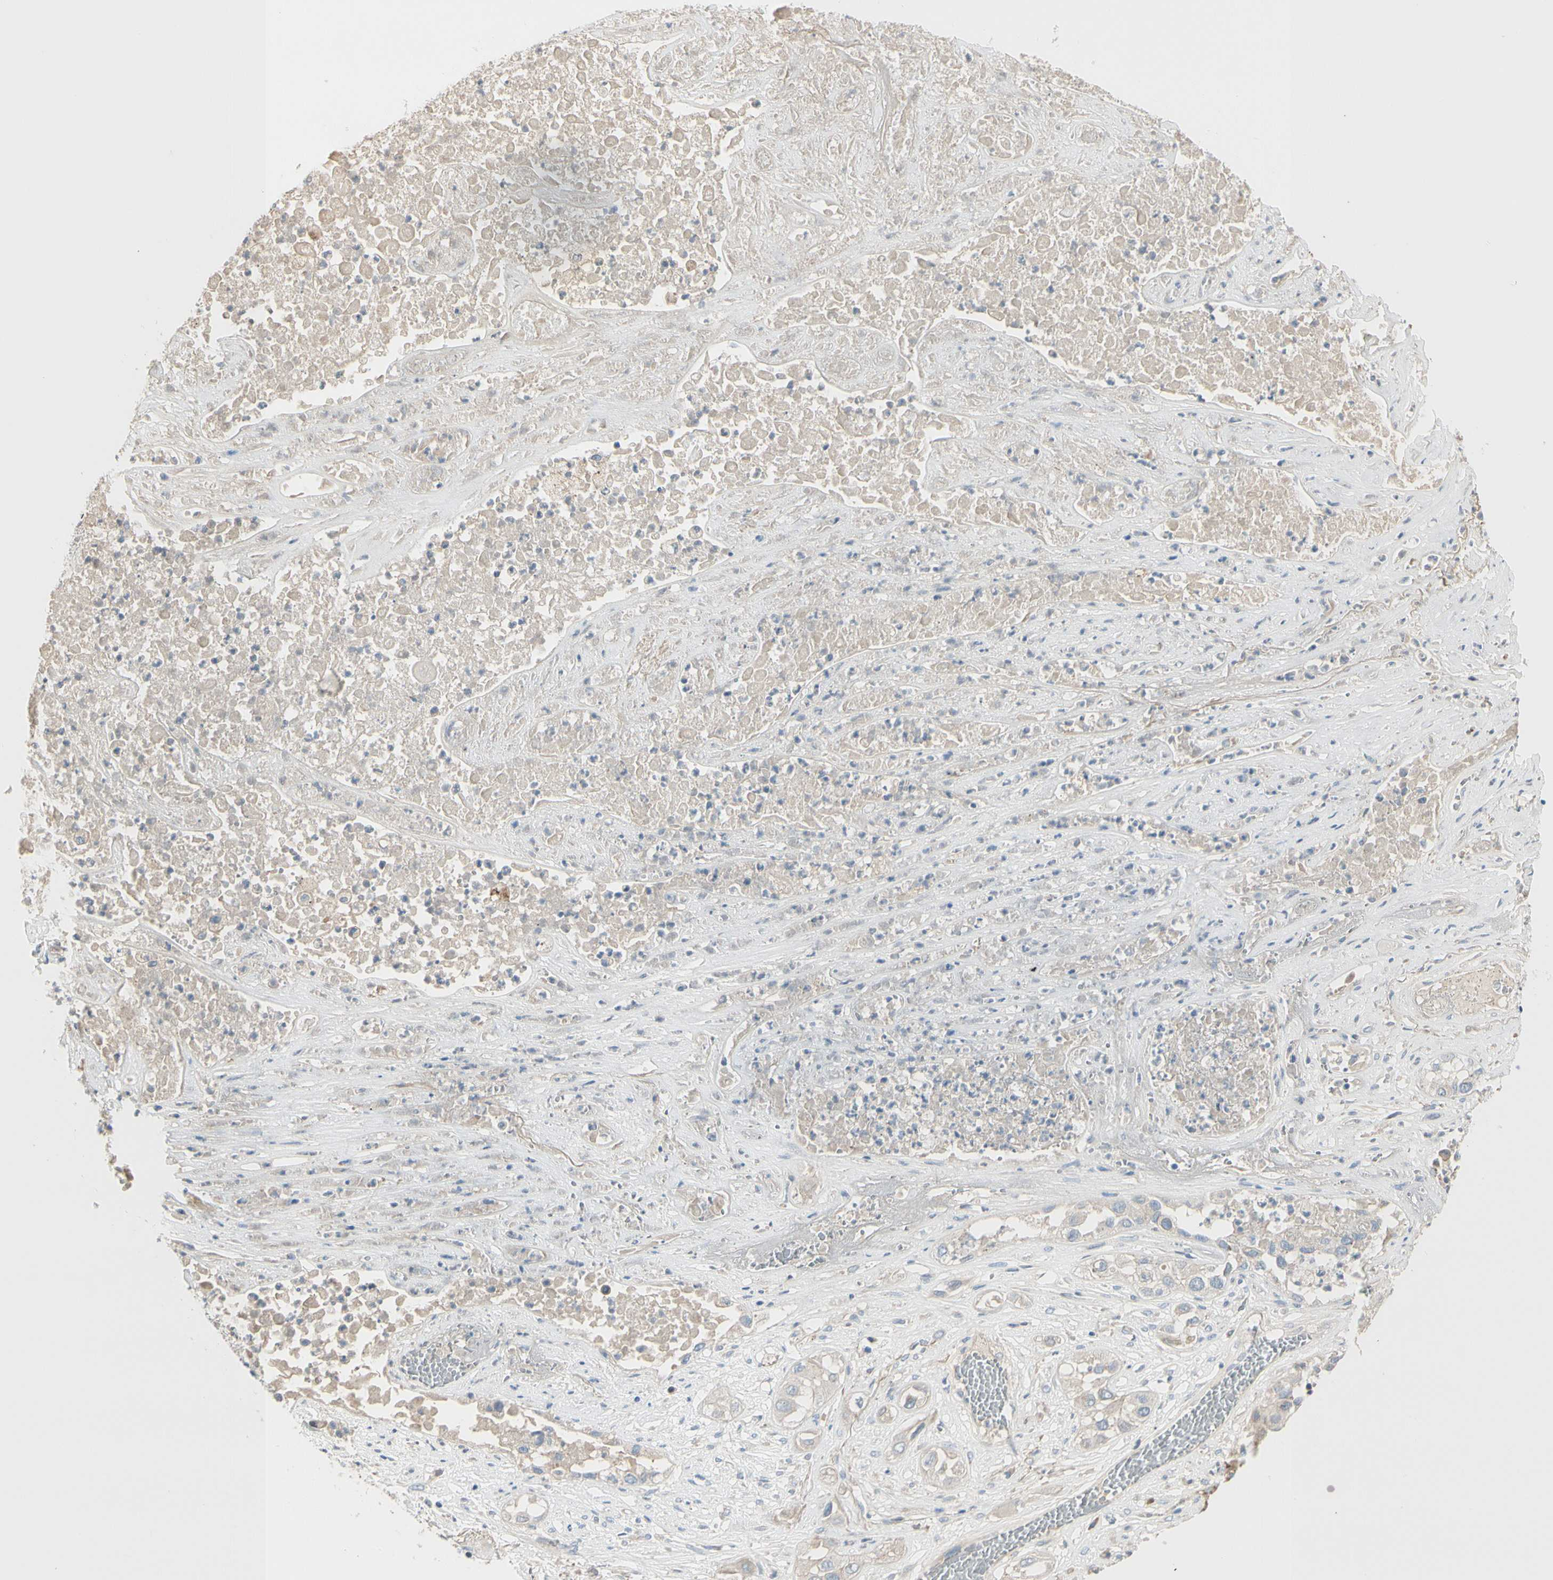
{"staining": {"intensity": "weak", "quantity": ">75%", "location": "cytoplasmic/membranous"}, "tissue": "lung cancer", "cell_type": "Tumor cells", "image_type": "cancer", "snomed": [{"axis": "morphology", "description": "Squamous cell carcinoma, NOS"}, {"axis": "topography", "description": "Lung"}], "caption": "Lung cancer stained for a protein displays weak cytoplasmic/membranous positivity in tumor cells. (DAB IHC, brown staining for protein, blue staining for nuclei).", "gene": "EPHA3", "patient": {"sex": "male", "age": 71}}